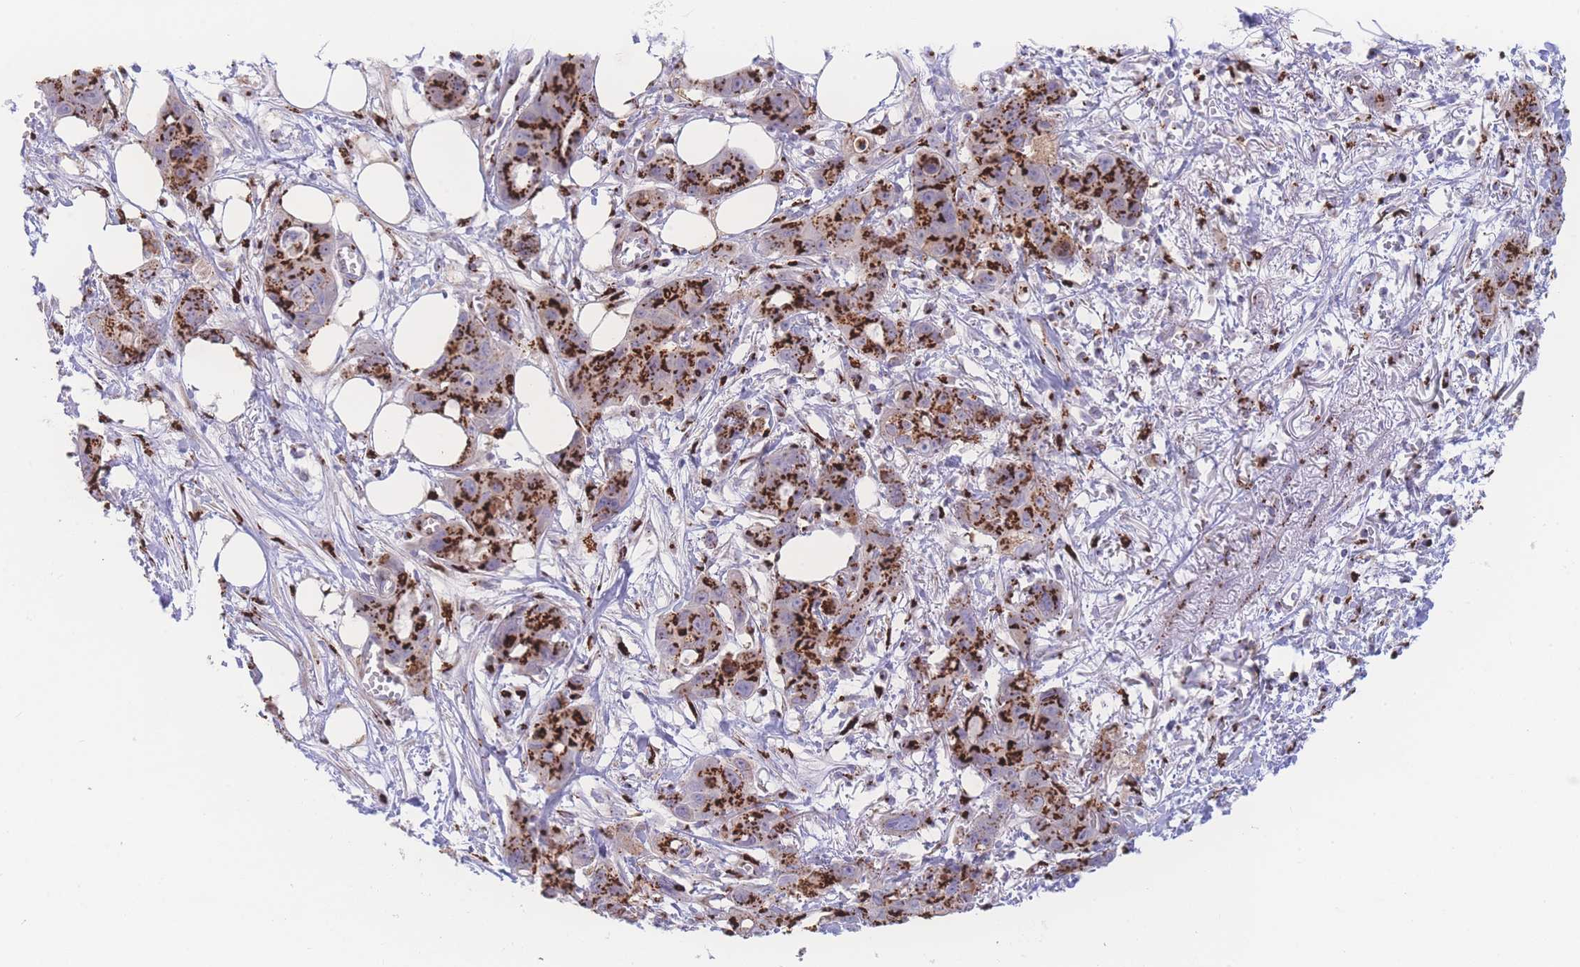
{"staining": {"intensity": "strong", "quantity": ">75%", "location": "cytoplasmic/membranous"}, "tissue": "ovarian cancer", "cell_type": "Tumor cells", "image_type": "cancer", "snomed": [{"axis": "morphology", "description": "Cystadenocarcinoma, mucinous, NOS"}, {"axis": "topography", "description": "Ovary"}], "caption": "Ovarian cancer stained for a protein (brown) reveals strong cytoplasmic/membranous positive positivity in about >75% of tumor cells.", "gene": "GOLM2", "patient": {"sex": "female", "age": 70}}